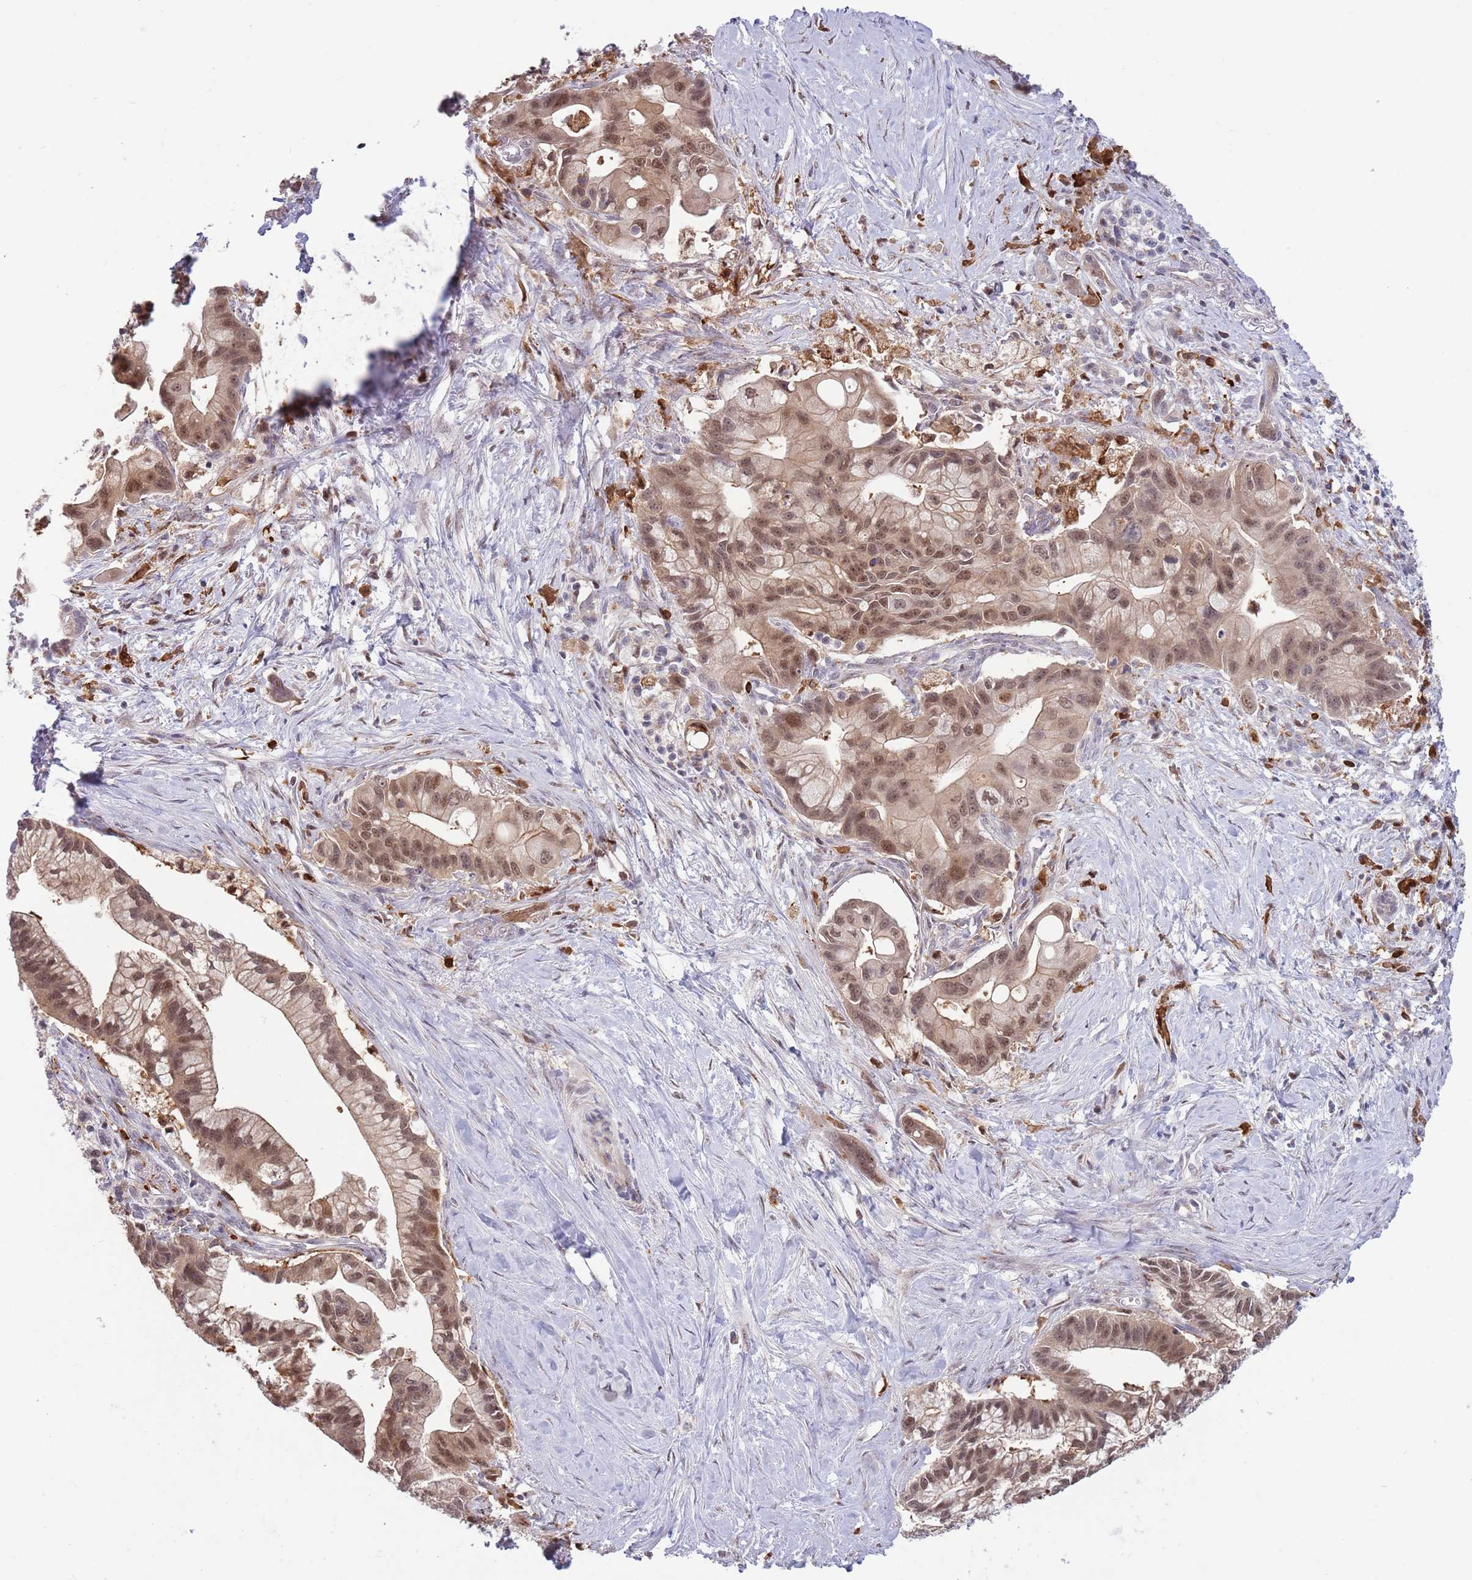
{"staining": {"intensity": "moderate", "quantity": ">75%", "location": "nuclear"}, "tissue": "pancreatic cancer", "cell_type": "Tumor cells", "image_type": "cancer", "snomed": [{"axis": "morphology", "description": "Adenocarcinoma, NOS"}, {"axis": "topography", "description": "Pancreas"}], "caption": "This is a micrograph of immunohistochemistry (IHC) staining of pancreatic adenocarcinoma, which shows moderate expression in the nuclear of tumor cells.", "gene": "CCNJL", "patient": {"sex": "male", "age": 68}}